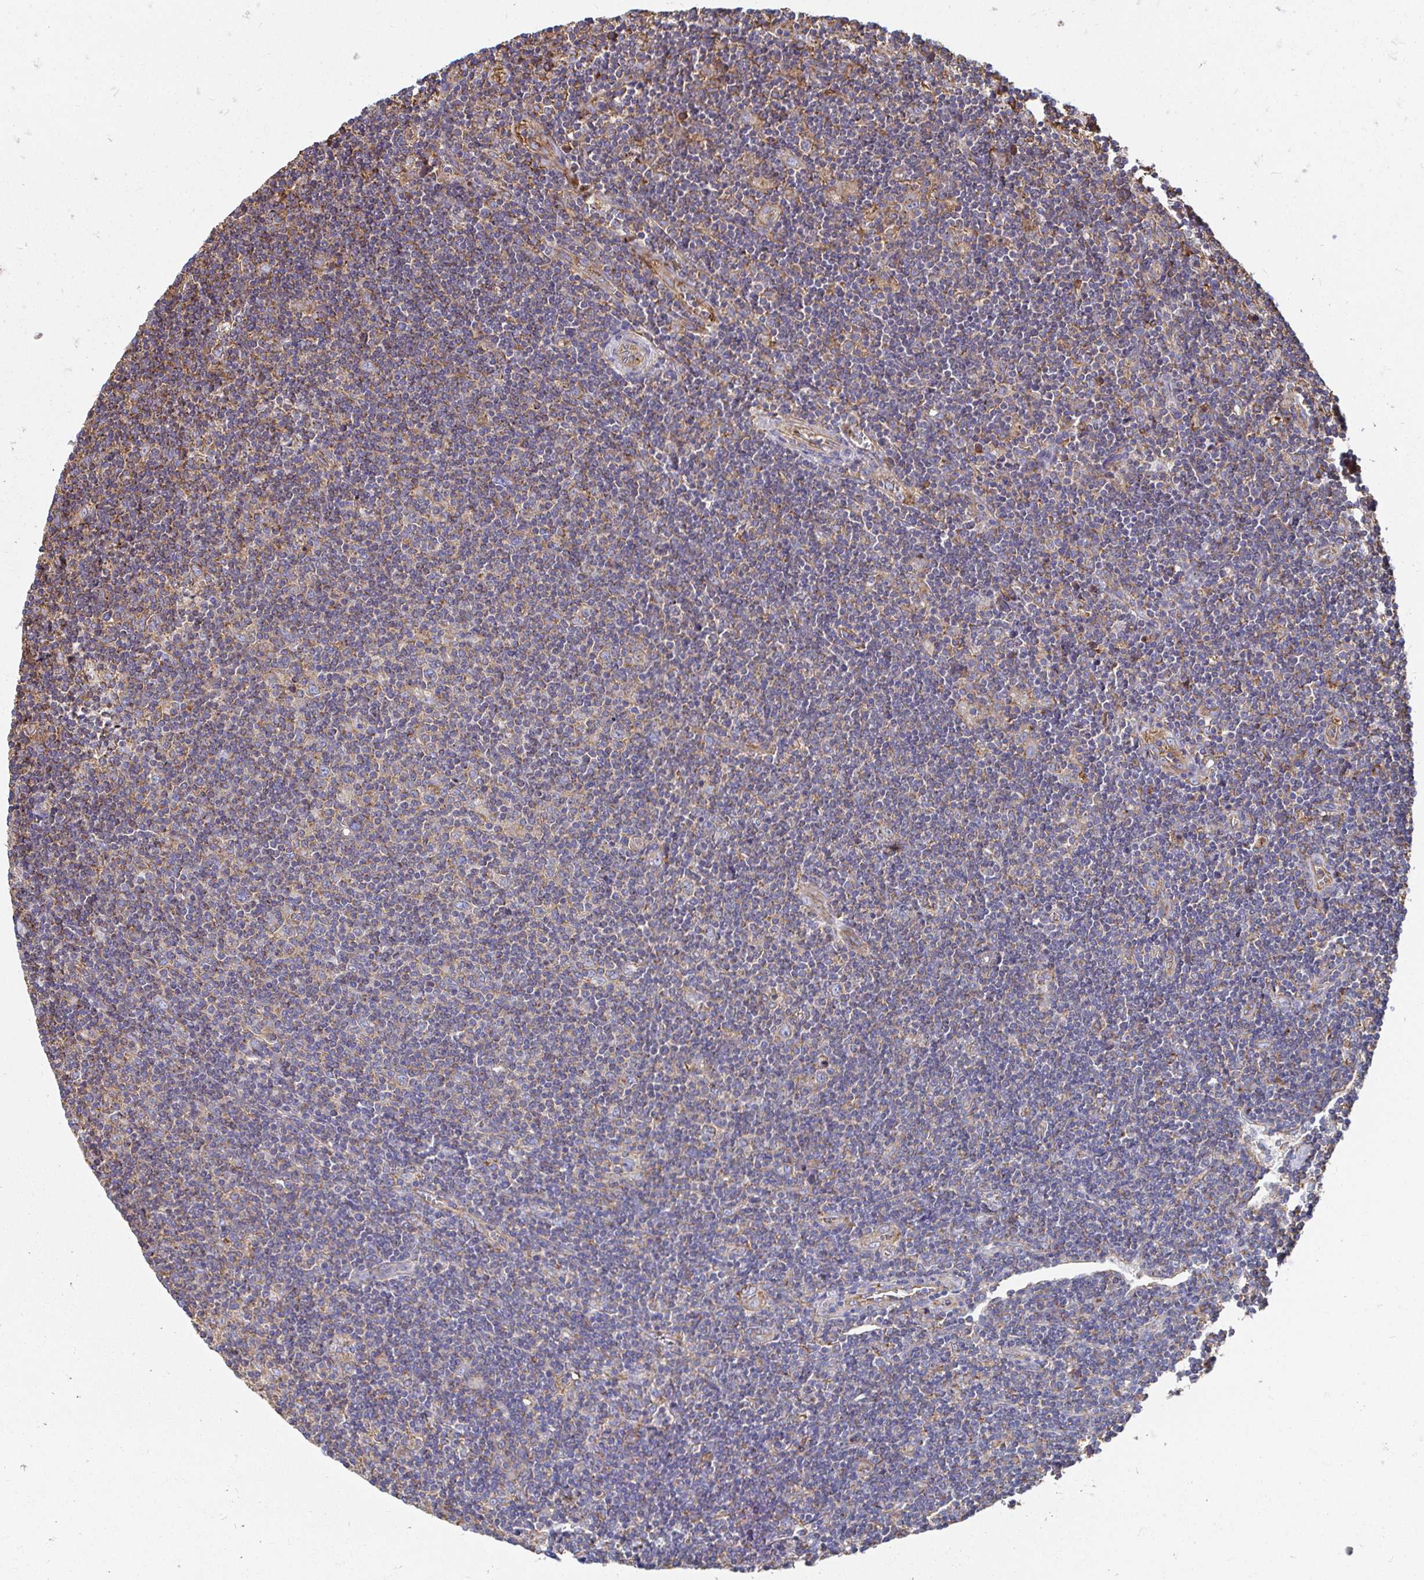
{"staining": {"intensity": "weak", "quantity": "25%-75%", "location": "cytoplasmic/membranous"}, "tissue": "lymphoma", "cell_type": "Tumor cells", "image_type": "cancer", "snomed": [{"axis": "morphology", "description": "Hodgkin's disease, NOS"}, {"axis": "topography", "description": "Lymph node"}], "caption": "Hodgkin's disease stained with DAB IHC shows low levels of weak cytoplasmic/membranous positivity in approximately 25%-75% of tumor cells. (DAB IHC with brightfield microscopy, high magnification).", "gene": "CLTC", "patient": {"sex": "male", "age": 40}}